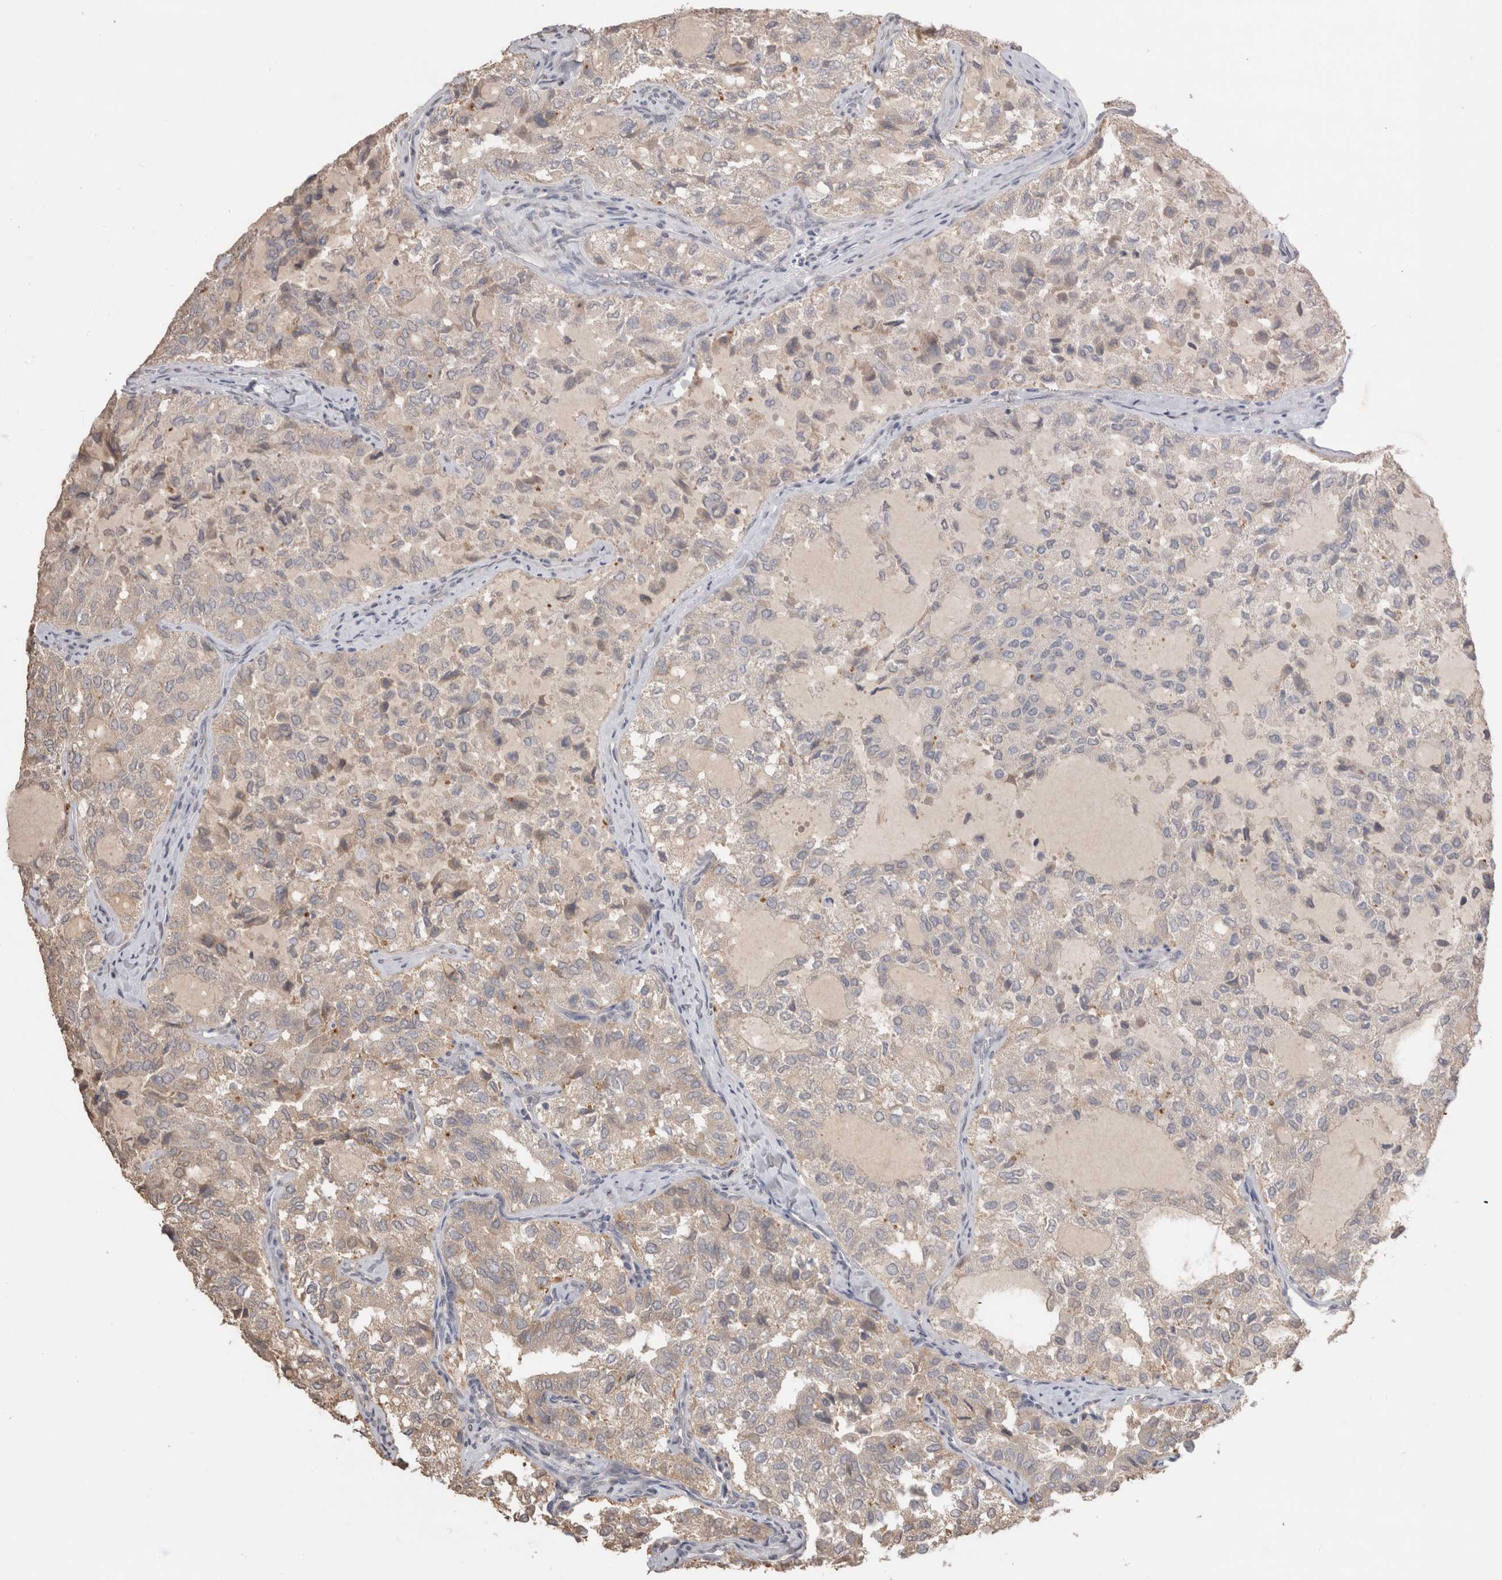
{"staining": {"intensity": "negative", "quantity": "none", "location": "none"}, "tissue": "thyroid cancer", "cell_type": "Tumor cells", "image_type": "cancer", "snomed": [{"axis": "morphology", "description": "Follicular adenoma carcinoma, NOS"}, {"axis": "topography", "description": "Thyroid gland"}], "caption": "Immunohistochemical staining of human follicular adenoma carcinoma (thyroid) exhibits no significant positivity in tumor cells. (IHC, brightfield microscopy, high magnification).", "gene": "NAALADL2", "patient": {"sex": "male", "age": 75}}